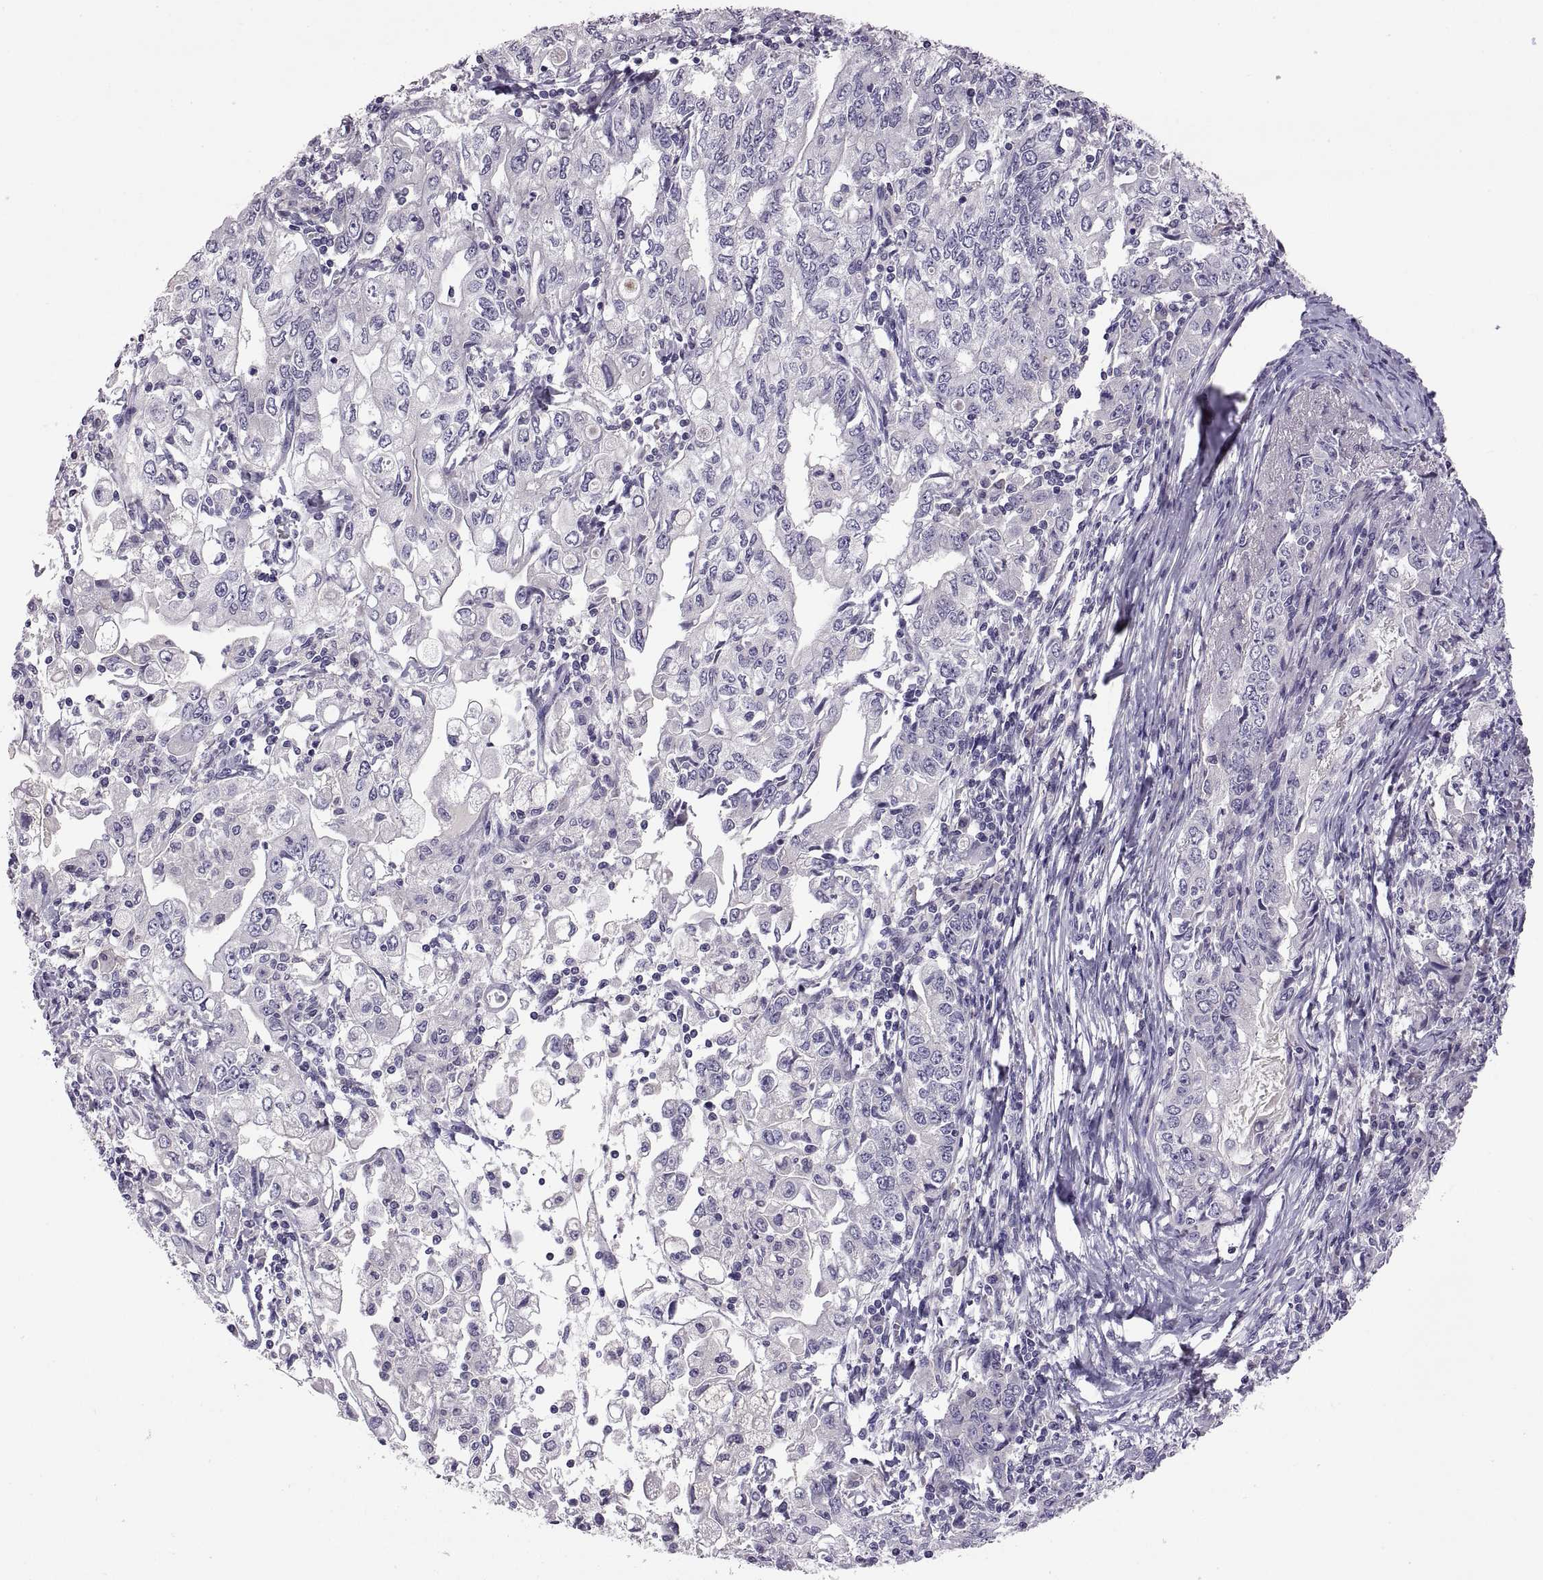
{"staining": {"intensity": "negative", "quantity": "none", "location": "none"}, "tissue": "stomach cancer", "cell_type": "Tumor cells", "image_type": "cancer", "snomed": [{"axis": "morphology", "description": "Adenocarcinoma, NOS"}, {"axis": "topography", "description": "Stomach, lower"}], "caption": "Photomicrograph shows no significant protein expression in tumor cells of adenocarcinoma (stomach).", "gene": "TBX19", "patient": {"sex": "female", "age": 72}}